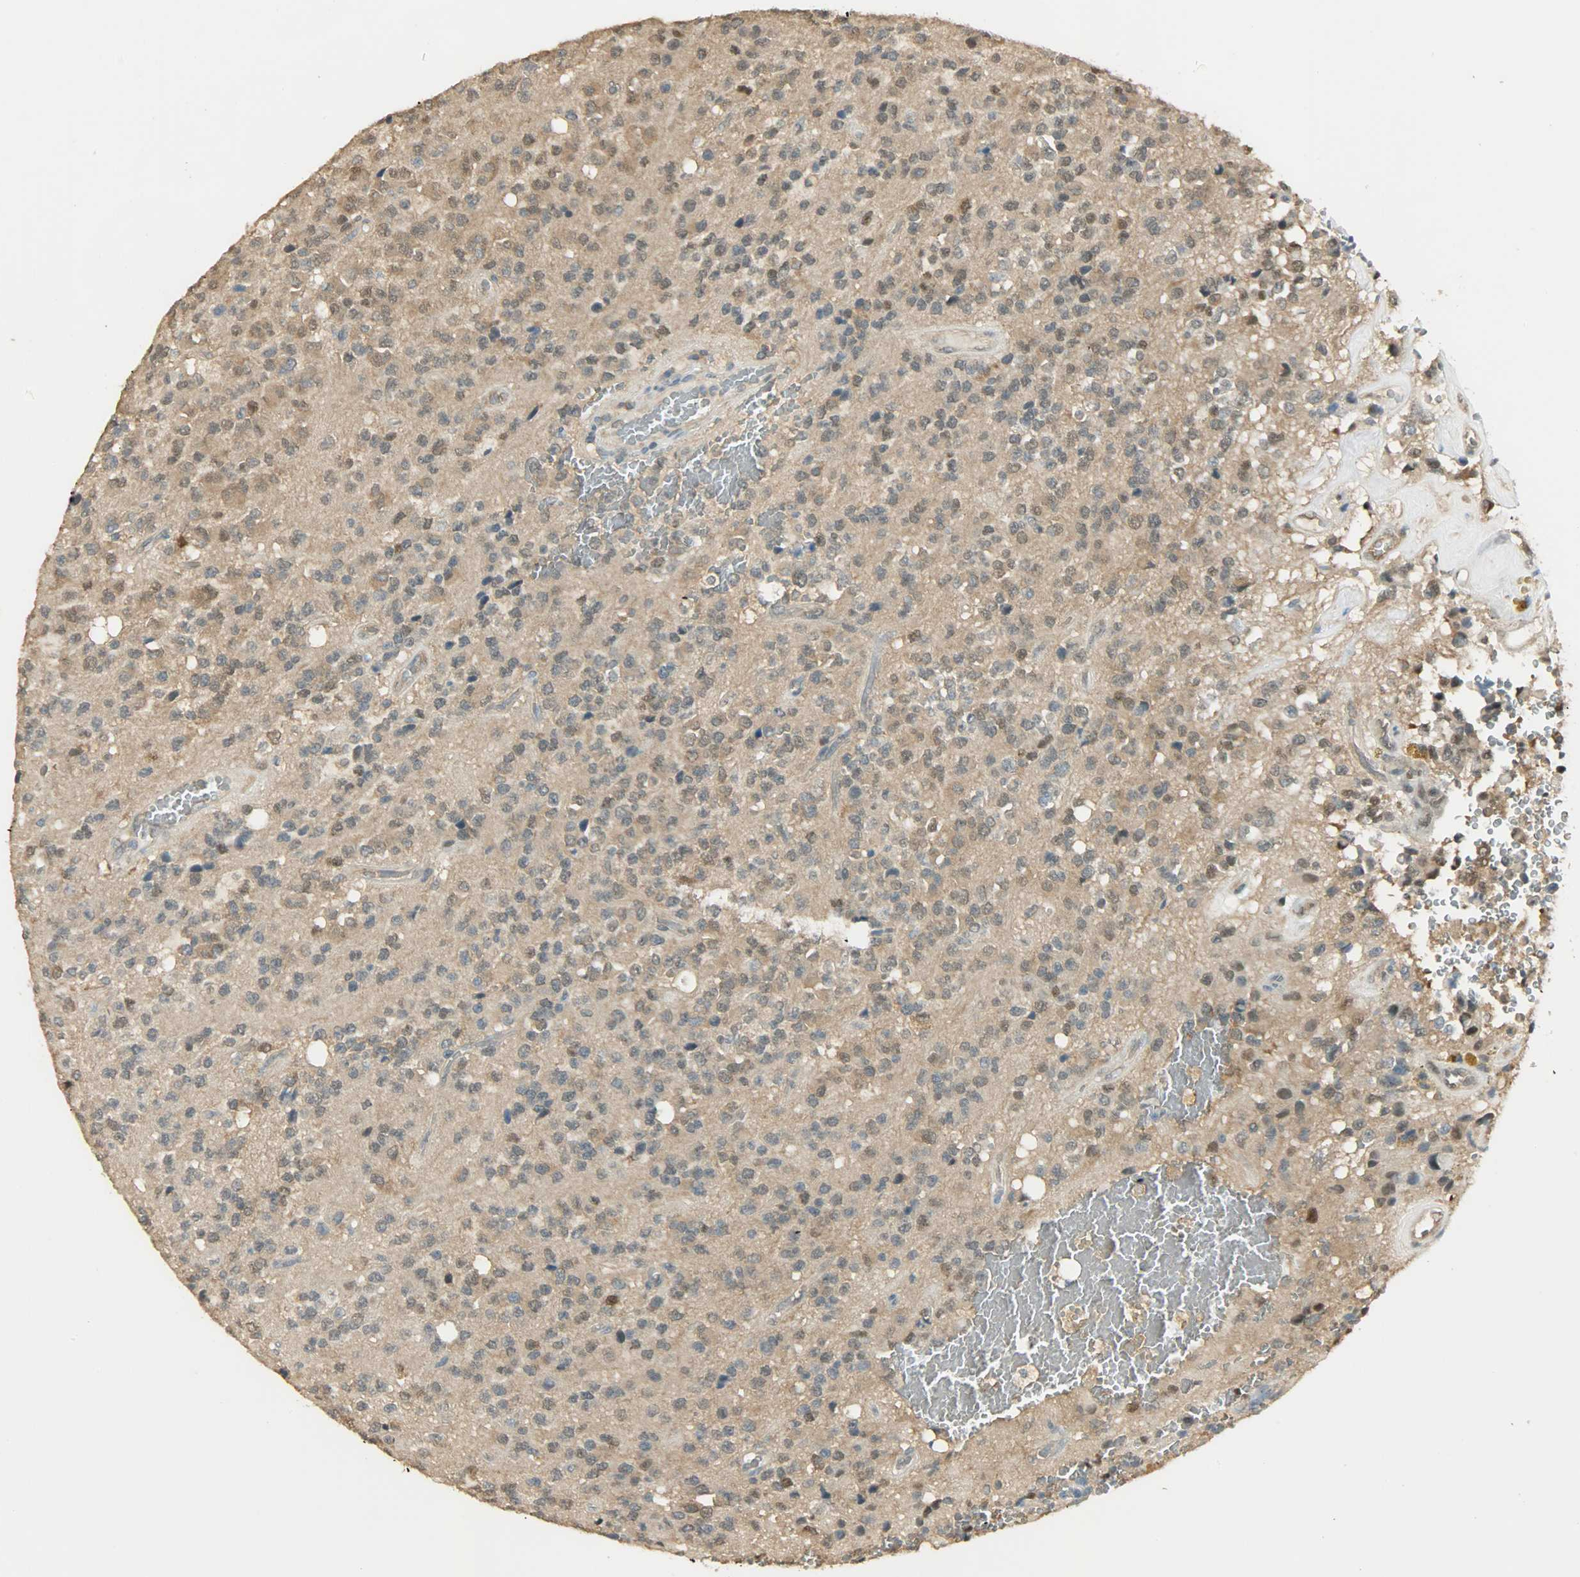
{"staining": {"intensity": "weak", "quantity": ">75%", "location": "nuclear"}, "tissue": "glioma", "cell_type": "Tumor cells", "image_type": "cancer", "snomed": [{"axis": "morphology", "description": "Glioma, malignant, High grade"}, {"axis": "topography", "description": "pancreas cauda"}], "caption": "Glioma stained with IHC displays weak nuclear staining in about >75% of tumor cells. The staining was performed using DAB, with brown indicating positive protein expression. Nuclei are stained blue with hematoxylin.", "gene": "PRMT5", "patient": {"sex": "male", "age": 60}}